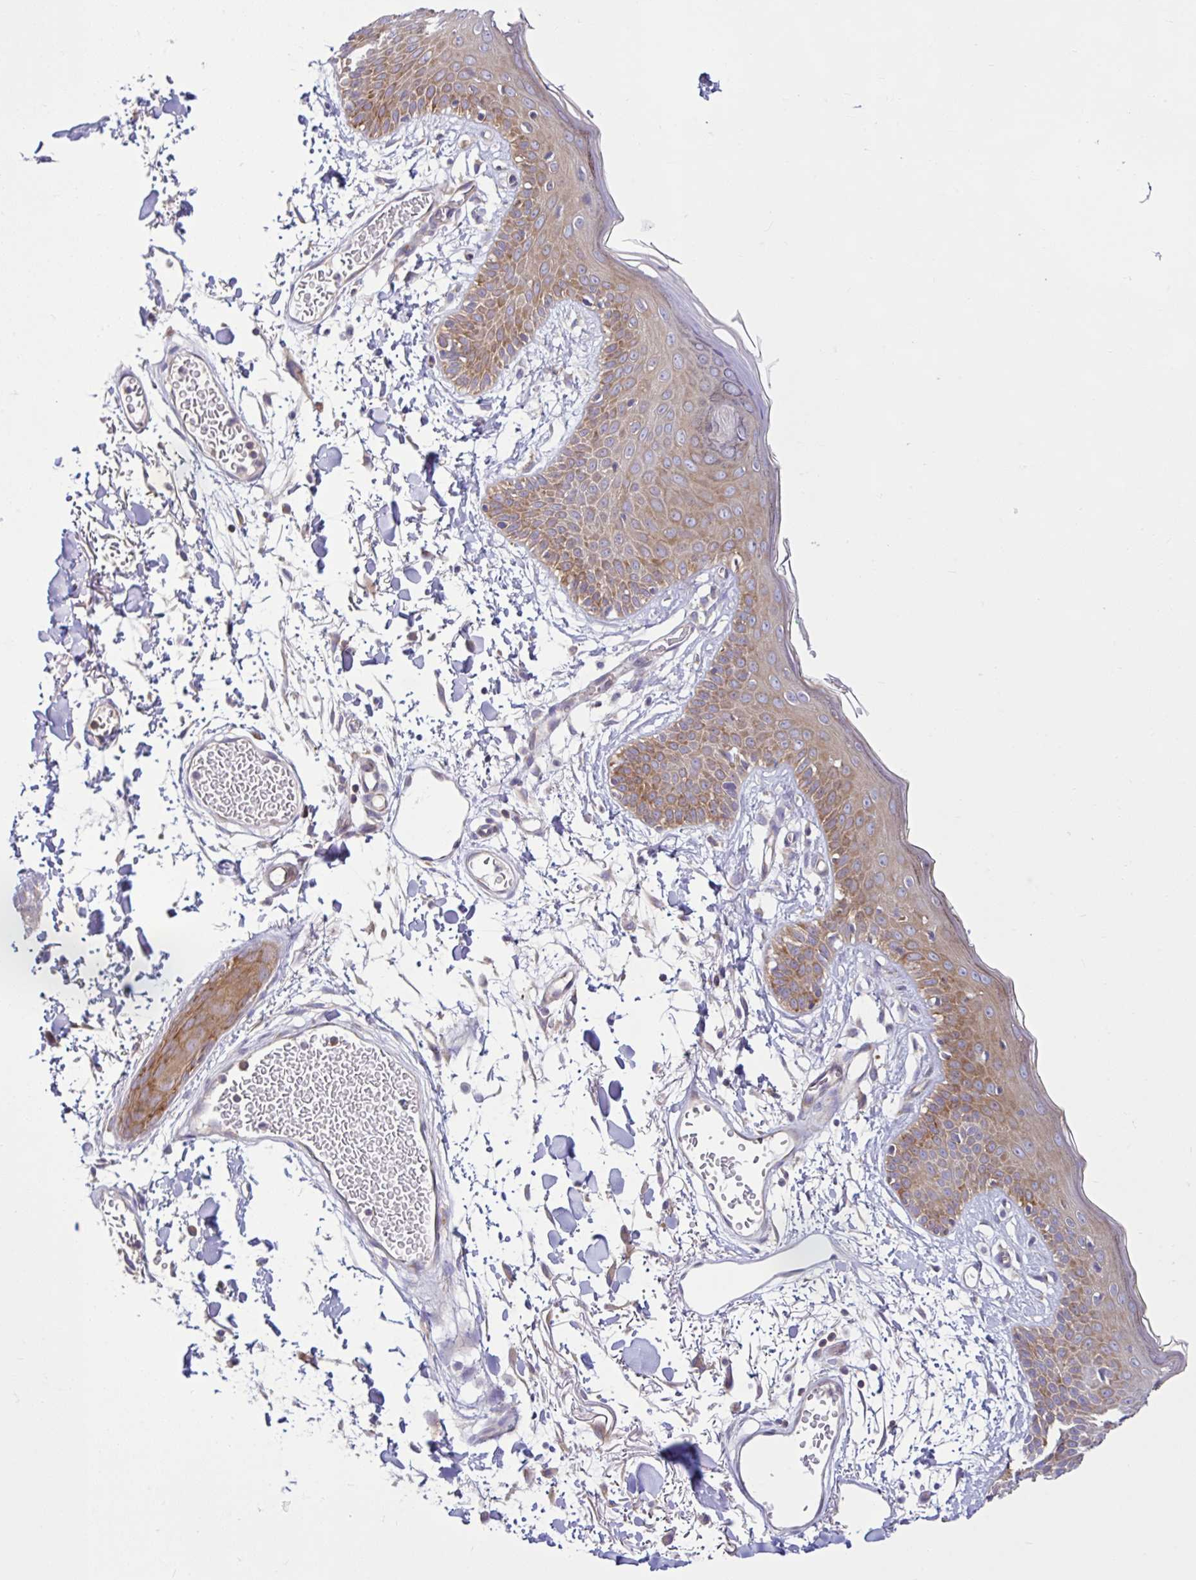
{"staining": {"intensity": "moderate", "quantity": "<25%", "location": "cytoplasmic/membranous"}, "tissue": "skin", "cell_type": "Fibroblasts", "image_type": "normal", "snomed": [{"axis": "morphology", "description": "Normal tissue, NOS"}, {"axis": "topography", "description": "Skin"}], "caption": "Fibroblasts show moderate cytoplasmic/membranous staining in approximately <25% of cells in benign skin.", "gene": "LARS1", "patient": {"sex": "male", "age": 79}}